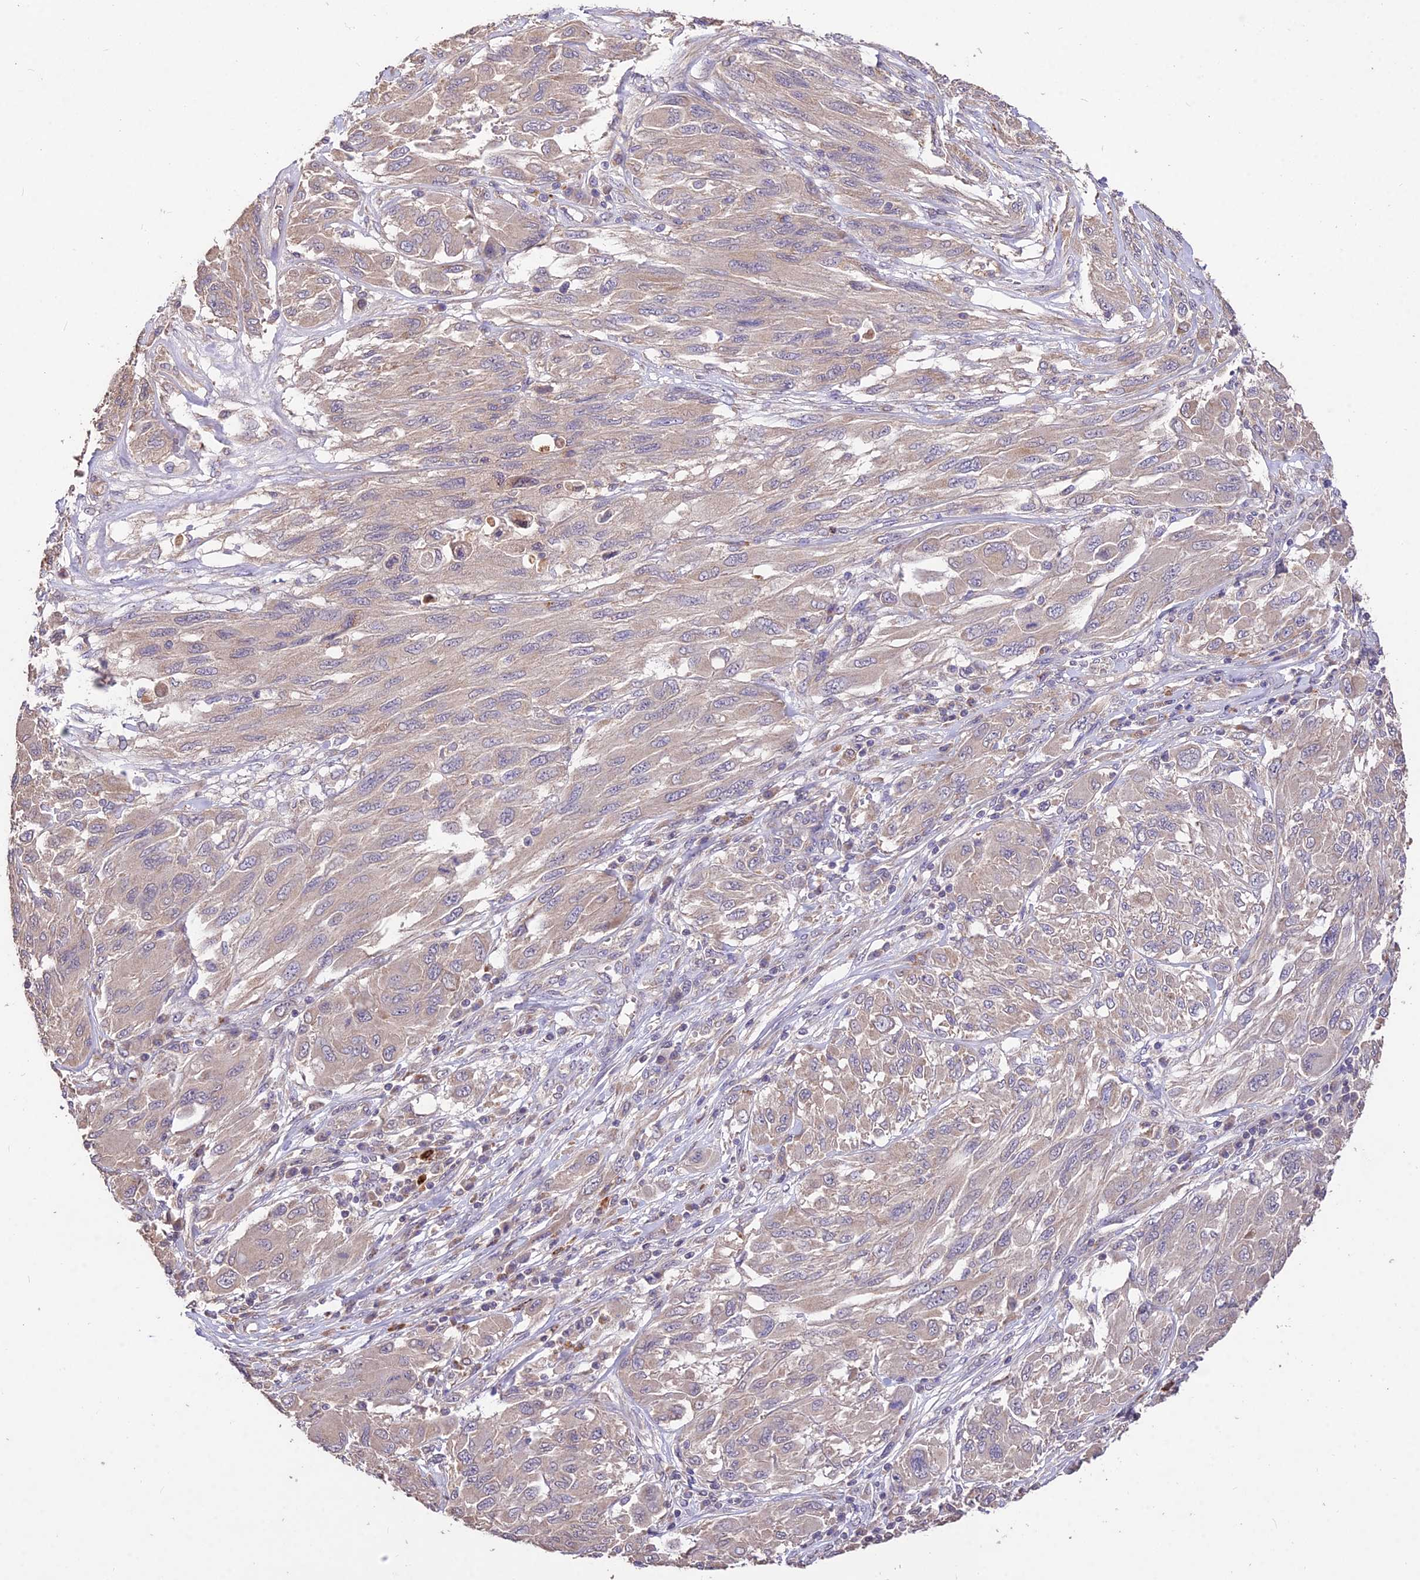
{"staining": {"intensity": "weak", "quantity": "25%-75%", "location": "cytoplasmic/membranous"}, "tissue": "melanoma", "cell_type": "Tumor cells", "image_type": "cancer", "snomed": [{"axis": "morphology", "description": "Malignant melanoma, NOS"}, {"axis": "topography", "description": "Skin"}], "caption": "Melanoma was stained to show a protein in brown. There is low levels of weak cytoplasmic/membranous expression in about 25%-75% of tumor cells.", "gene": "SDHD", "patient": {"sex": "female", "age": 91}}